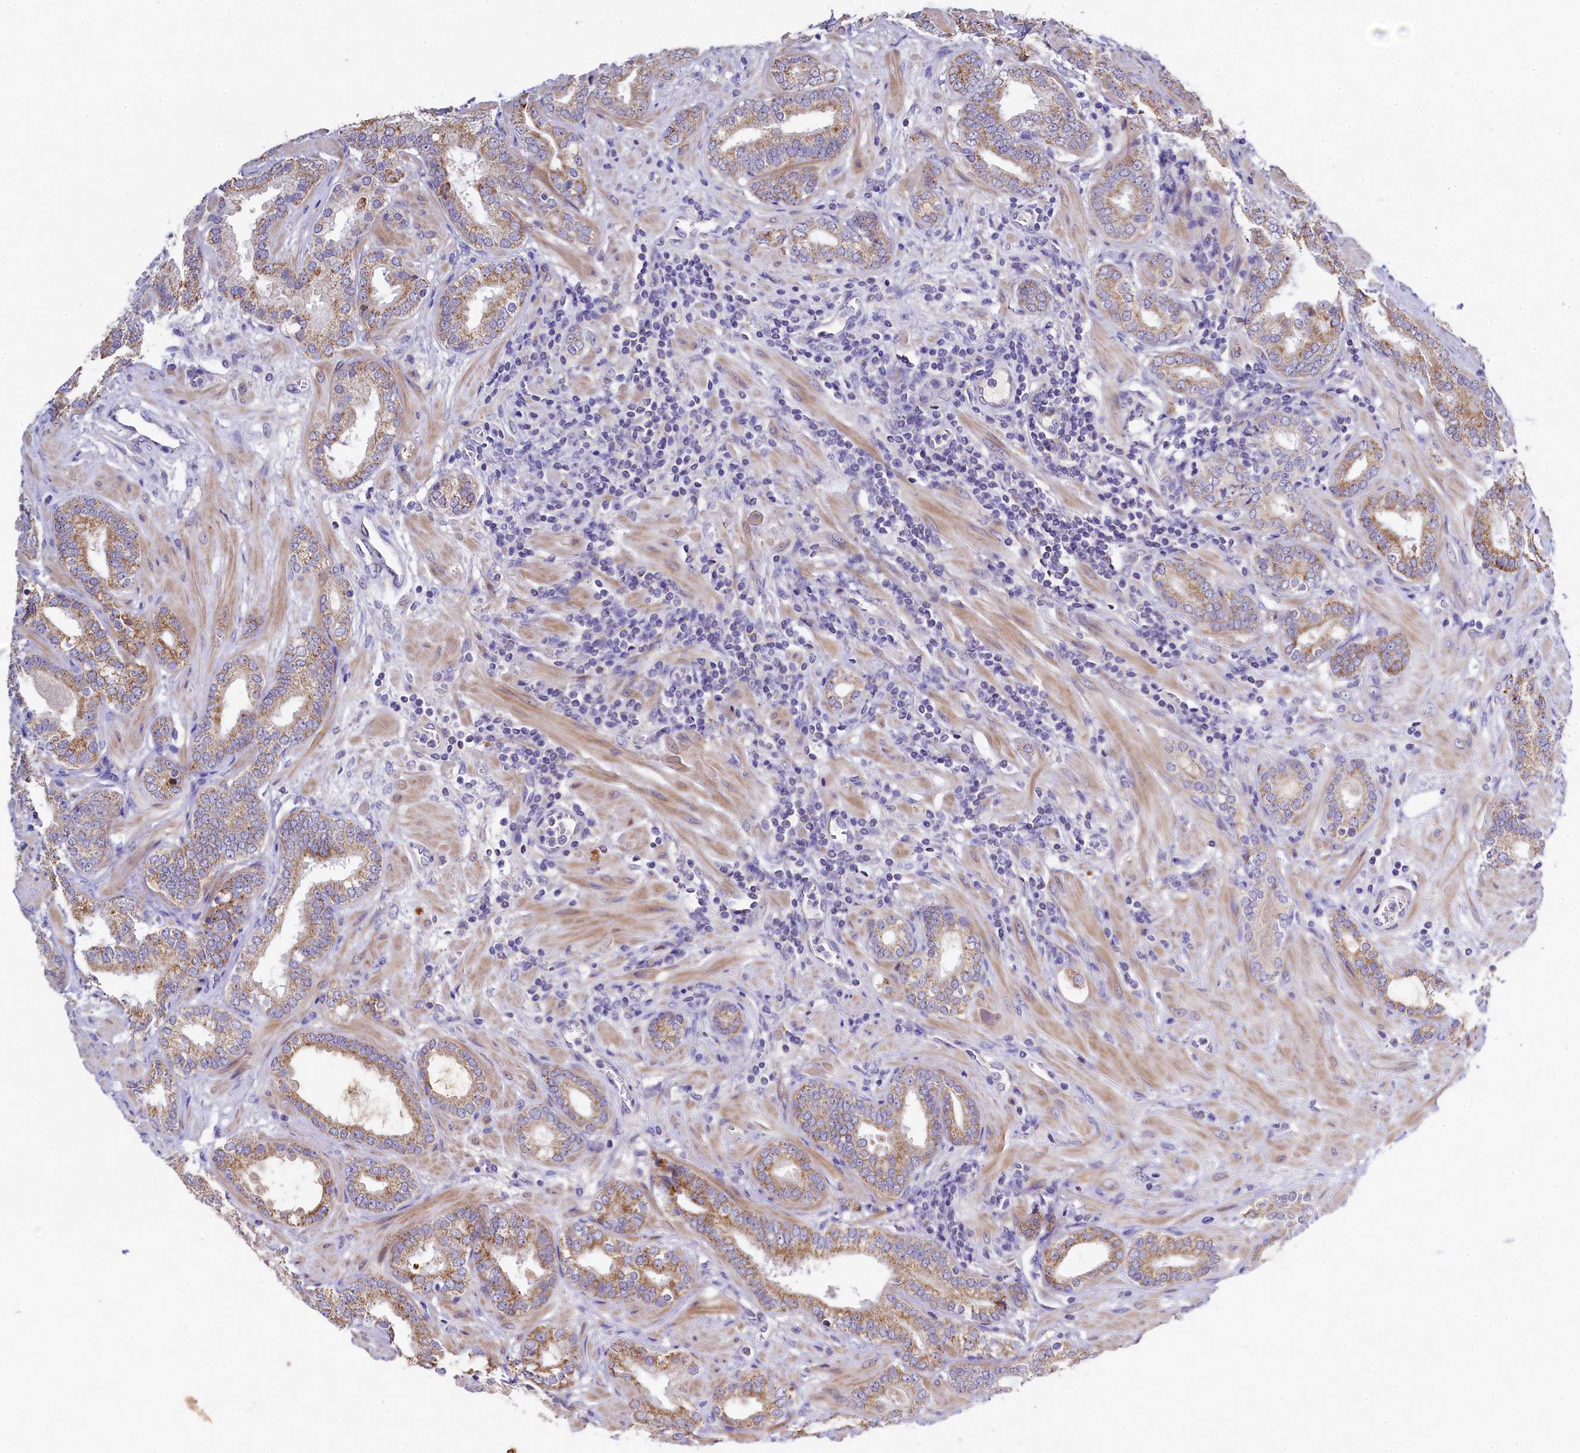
{"staining": {"intensity": "moderate", "quantity": ">75%", "location": "cytoplasmic/membranous"}, "tissue": "prostate cancer", "cell_type": "Tumor cells", "image_type": "cancer", "snomed": [{"axis": "morphology", "description": "Adenocarcinoma, High grade"}, {"axis": "topography", "description": "Prostate"}], "caption": "Moderate cytoplasmic/membranous positivity is seen in about >75% of tumor cells in high-grade adenocarcinoma (prostate).", "gene": "FXYD6", "patient": {"sex": "male", "age": 64}}